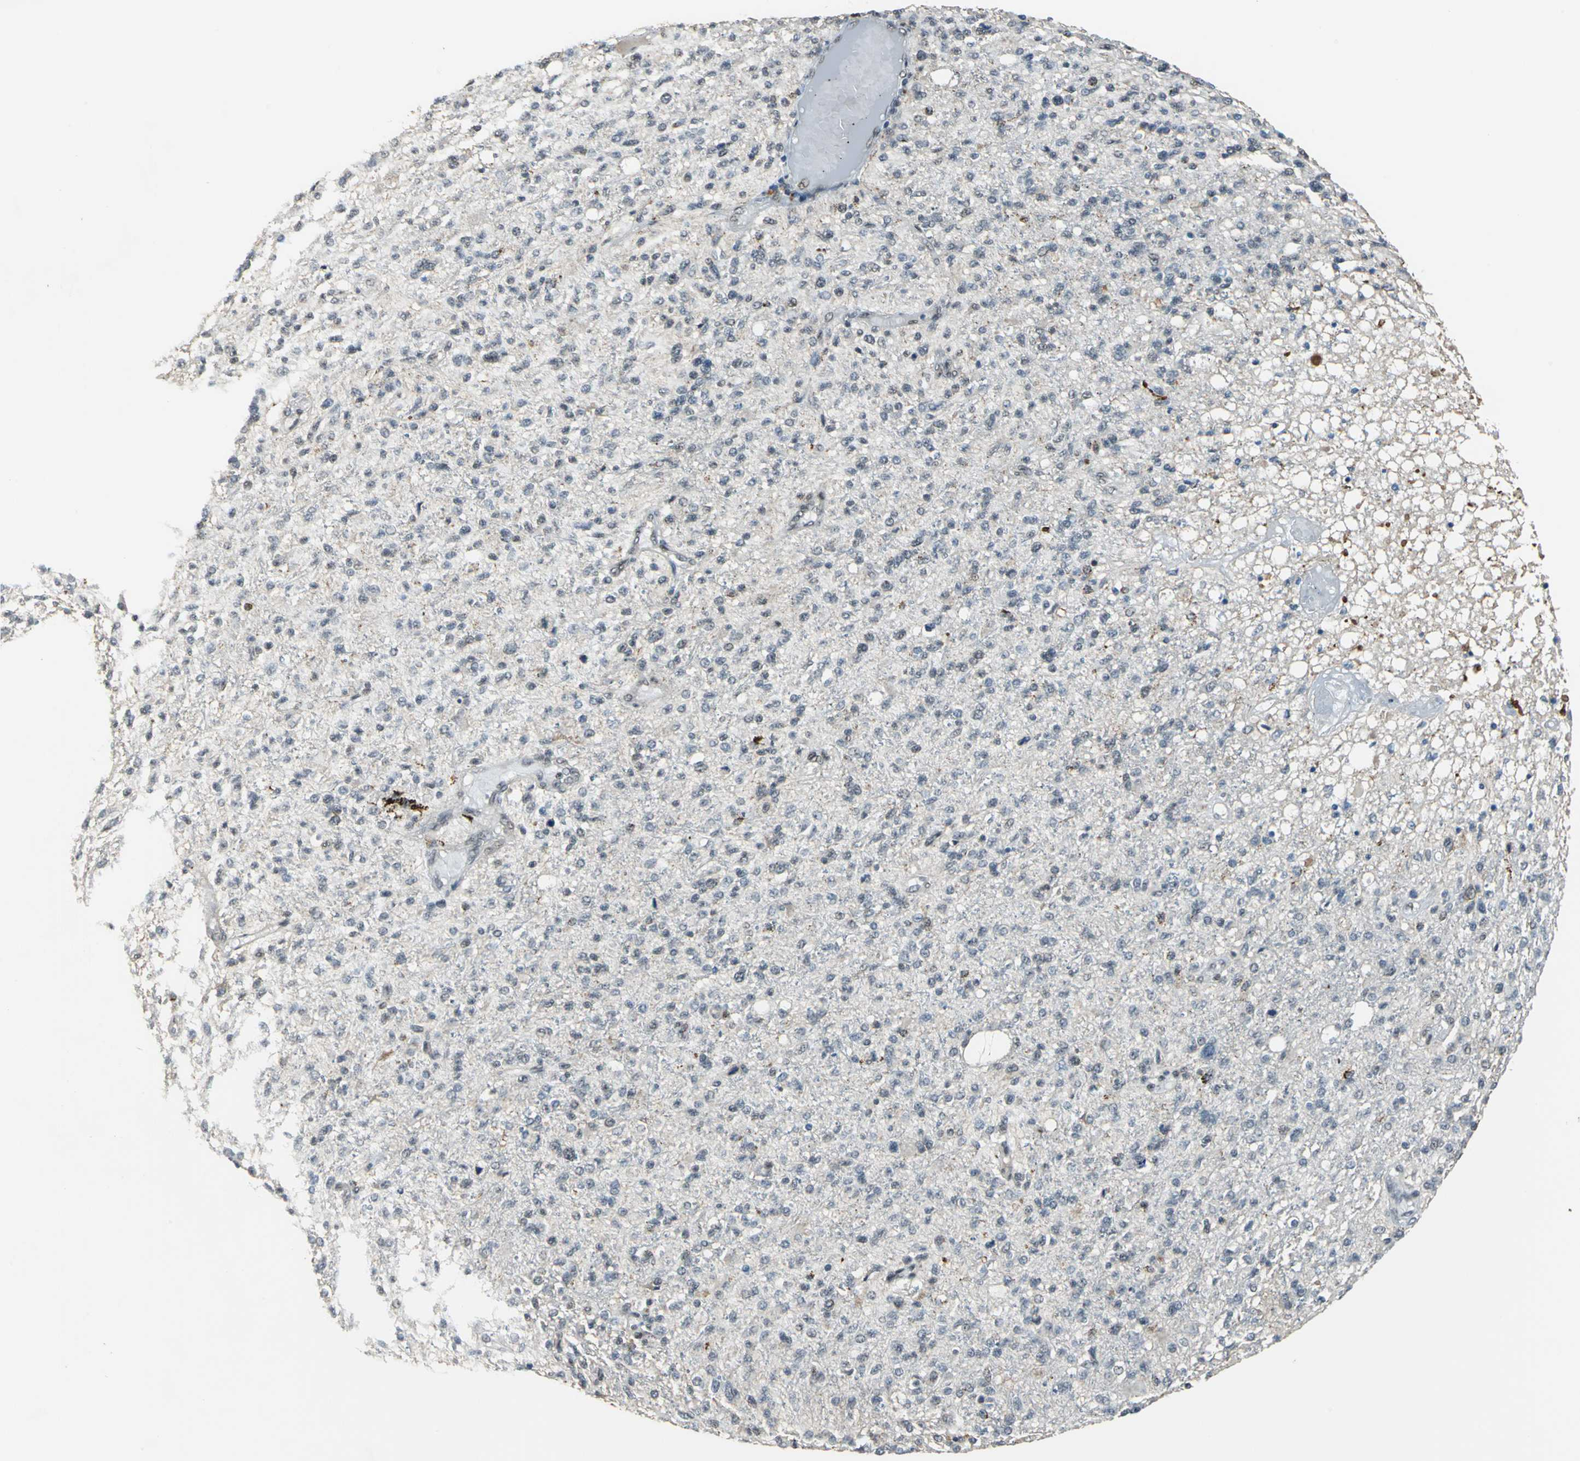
{"staining": {"intensity": "weak", "quantity": "<25%", "location": "cytoplasmic/membranous,nuclear"}, "tissue": "glioma", "cell_type": "Tumor cells", "image_type": "cancer", "snomed": [{"axis": "morphology", "description": "Glioma, malignant, High grade"}, {"axis": "topography", "description": "Cerebral cortex"}], "caption": "Immunohistochemical staining of human glioma demonstrates no significant positivity in tumor cells.", "gene": "ELF2", "patient": {"sex": "male", "age": 76}}